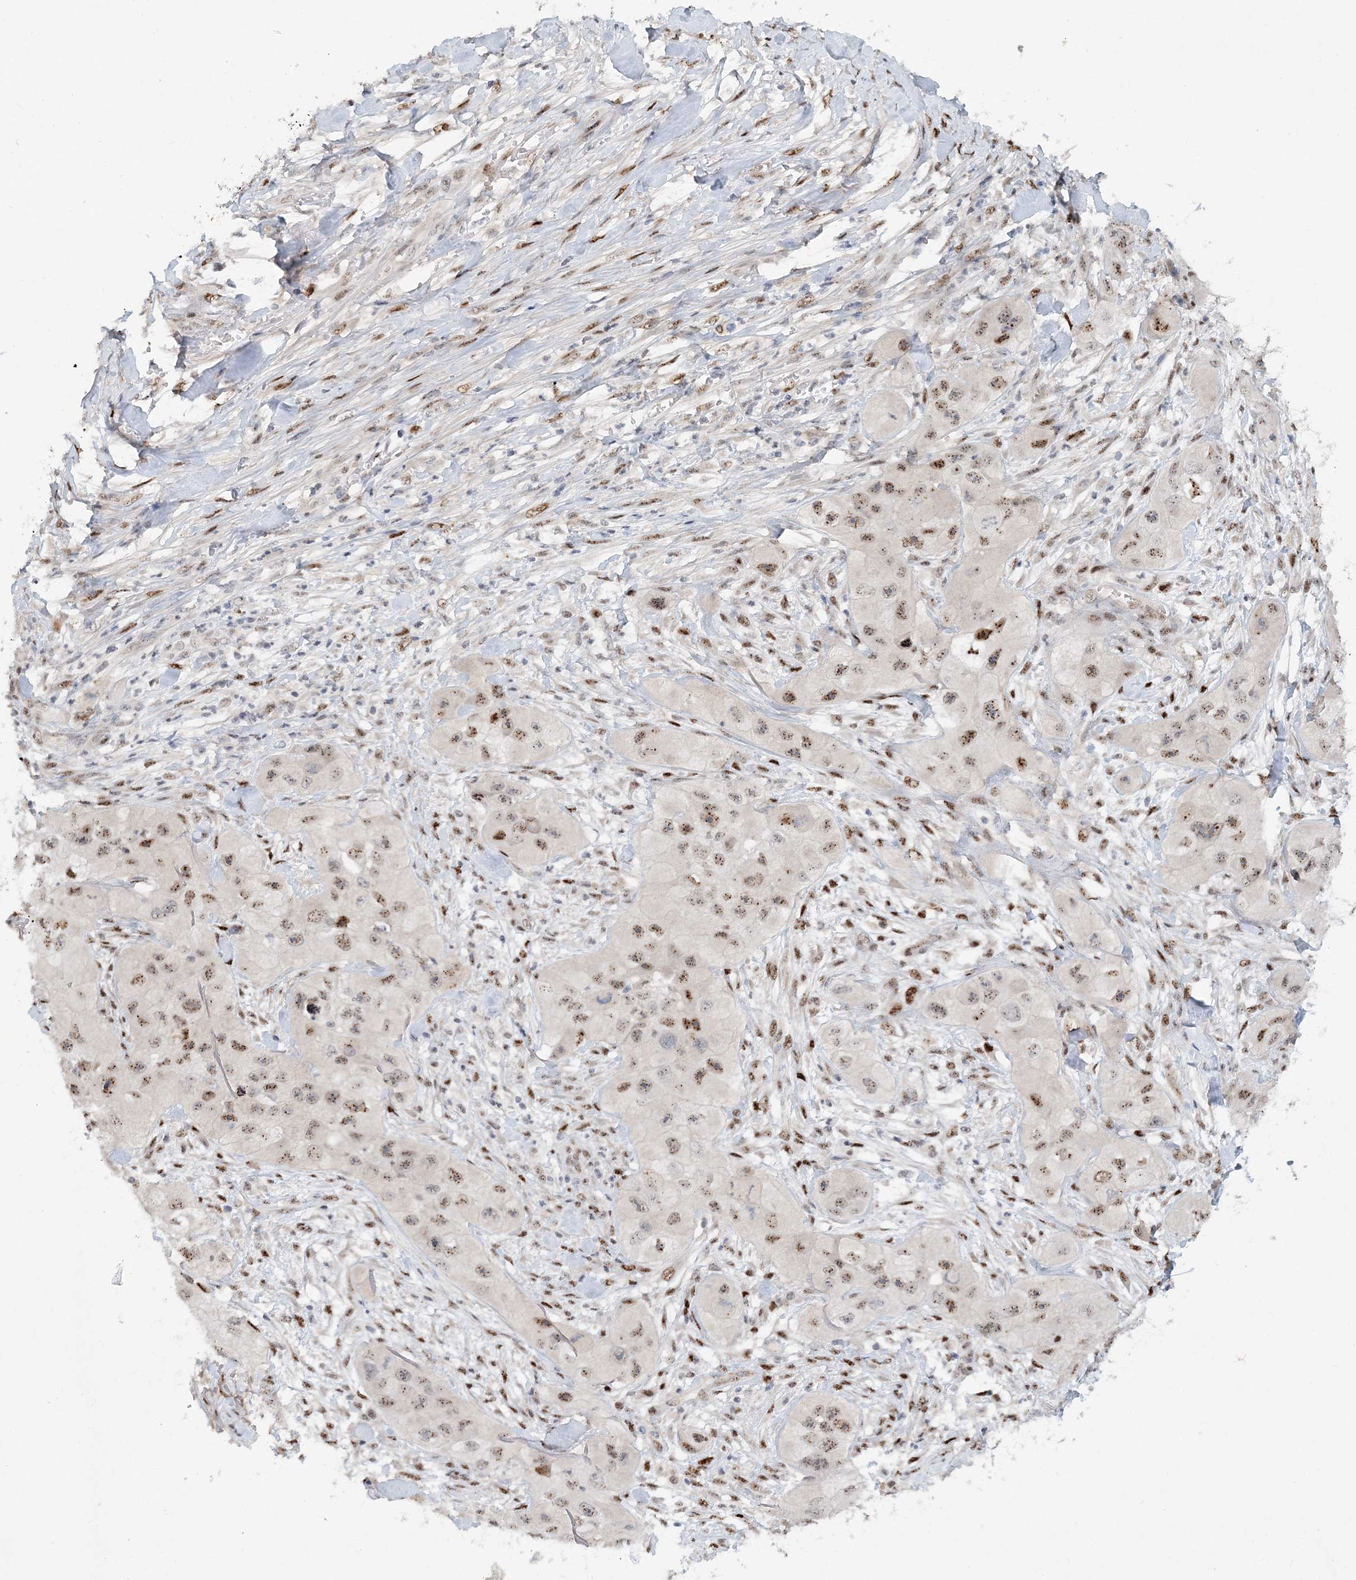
{"staining": {"intensity": "moderate", "quantity": ">75%", "location": "nuclear"}, "tissue": "skin cancer", "cell_type": "Tumor cells", "image_type": "cancer", "snomed": [{"axis": "morphology", "description": "Squamous cell carcinoma, NOS"}, {"axis": "topography", "description": "Skin"}, {"axis": "topography", "description": "Subcutis"}], "caption": "DAB (3,3'-diaminobenzidine) immunohistochemical staining of skin cancer exhibits moderate nuclear protein expression in about >75% of tumor cells.", "gene": "GIN1", "patient": {"sex": "male", "age": 73}}